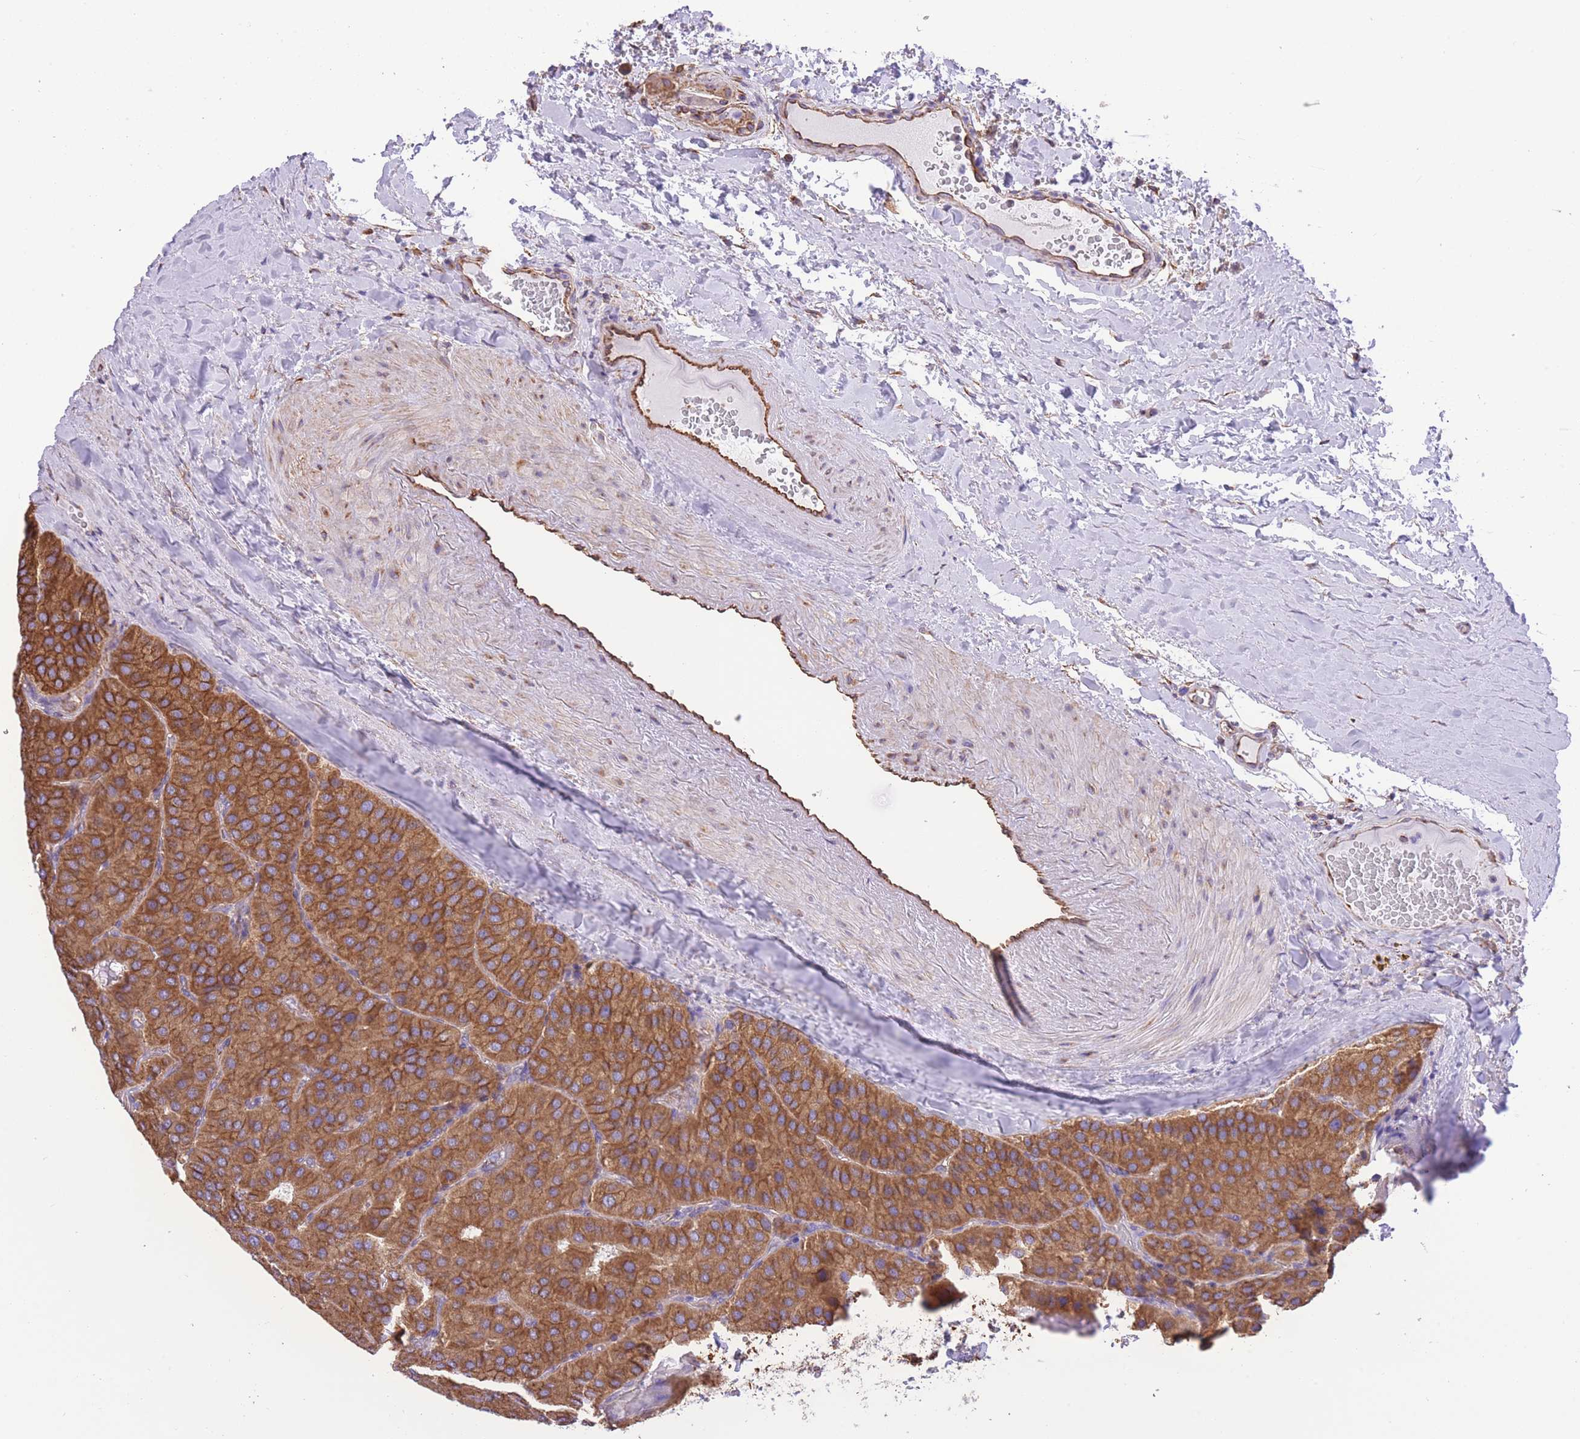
{"staining": {"intensity": "moderate", "quantity": ">75%", "location": "cytoplasmic/membranous"}, "tissue": "parathyroid gland", "cell_type": "Glandular cells", "image_type": "normal", "snomed": [{"axis": "morphology", "description": "Normal tissue, NOS"}, {"axis": "morphology", "description": "Adenoma, NOS"}, {"axis": "topography", "description": "Parathyroid gland"}], "caption": "Brown immunohistochemical staining in normal human parathyroid gland reveals moderate cytoplasmic/membranous staining in approximately >75% of glandular cells.", "gene": "RHOU", "patient": {"sex": "female", "age": 86}}